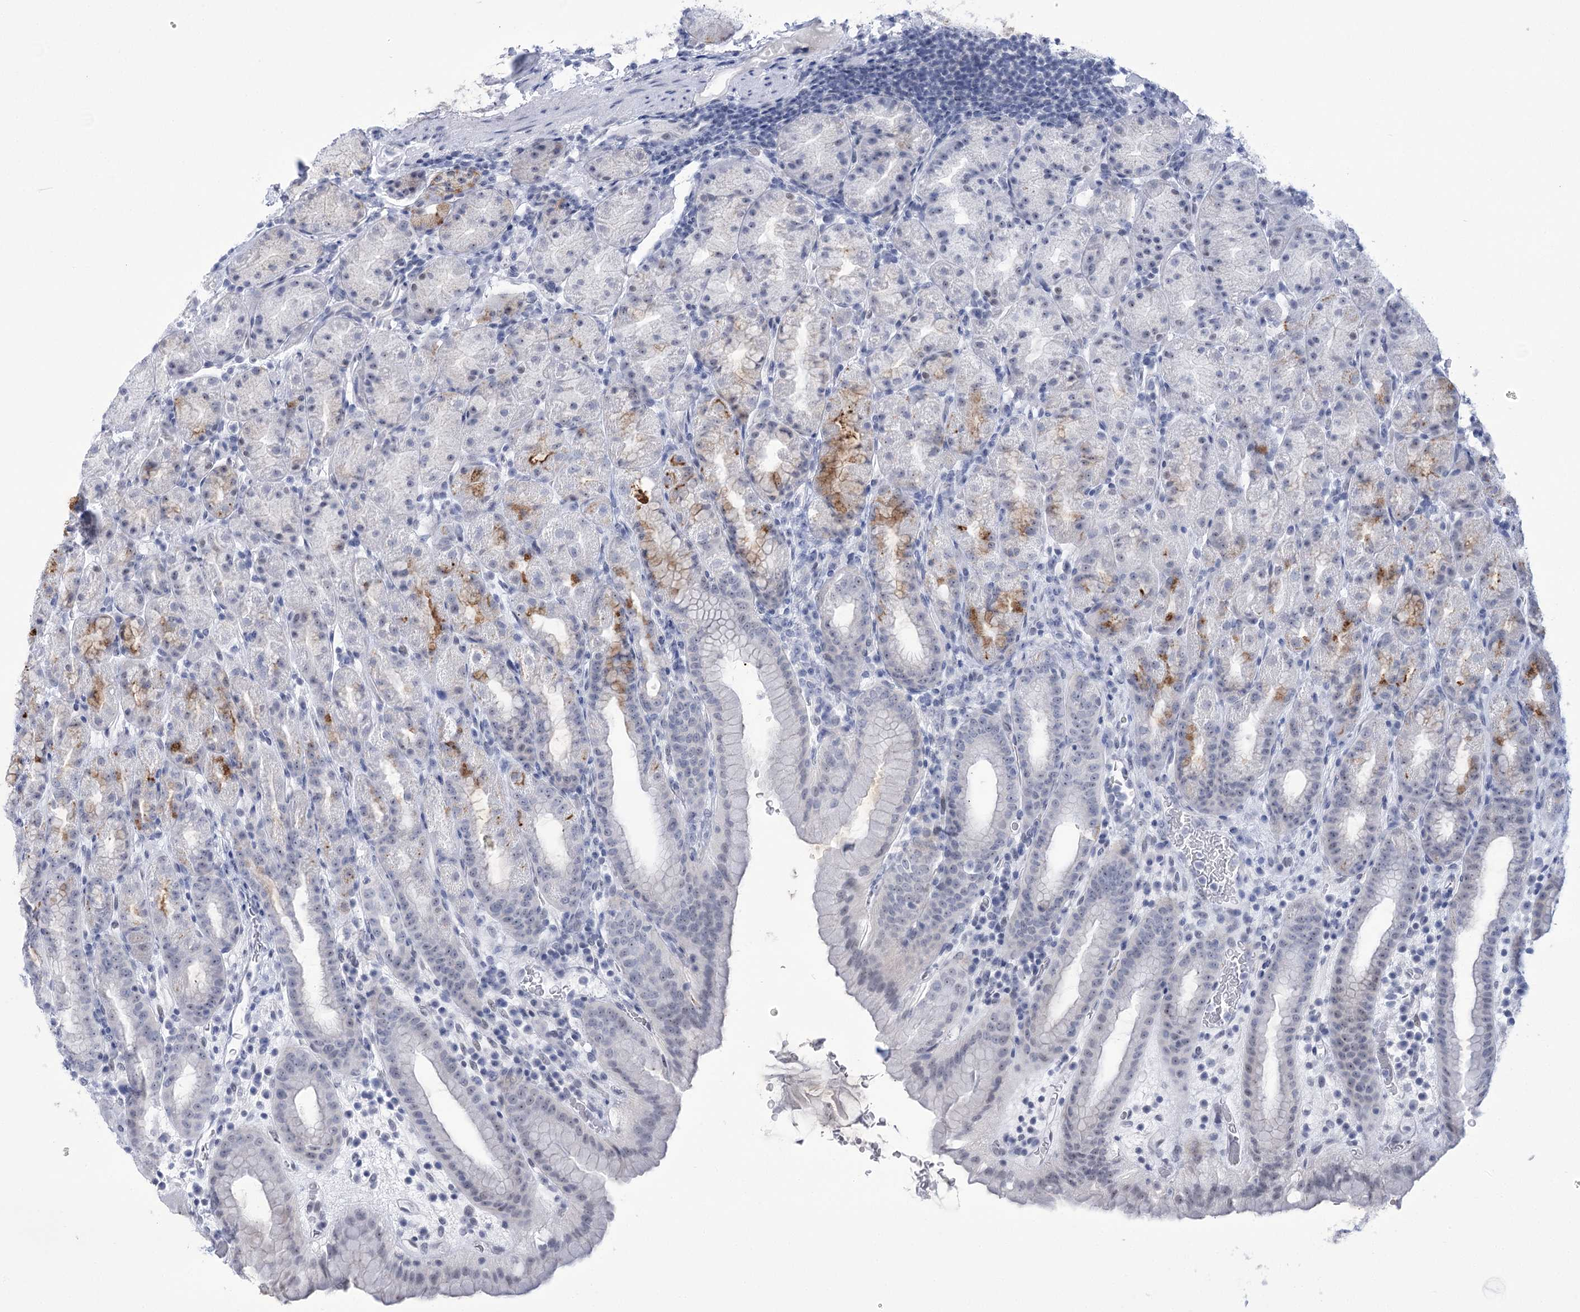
{"staining": {"intensity": "moderate", "quantity": "<25%", "location": "cytoplasmic/membranous"}, "tissue": "stomach", "cell_type": "Glandular cells", "image_type": "normal", "snomed": [{"axis": "morphology", "description": "Normal tissue, NOS"}, {"axis": "topography", "description": "Stomach, upper"}], "caption": "Immunohistochemical staining of normal human stomach reveals <25% levels of moderate cytoplasmic/membranous protein positivity in approximately <25% of glandular cells.", "gene": "HORMAD1", "patient": {"sex": "male", "age": 68}}